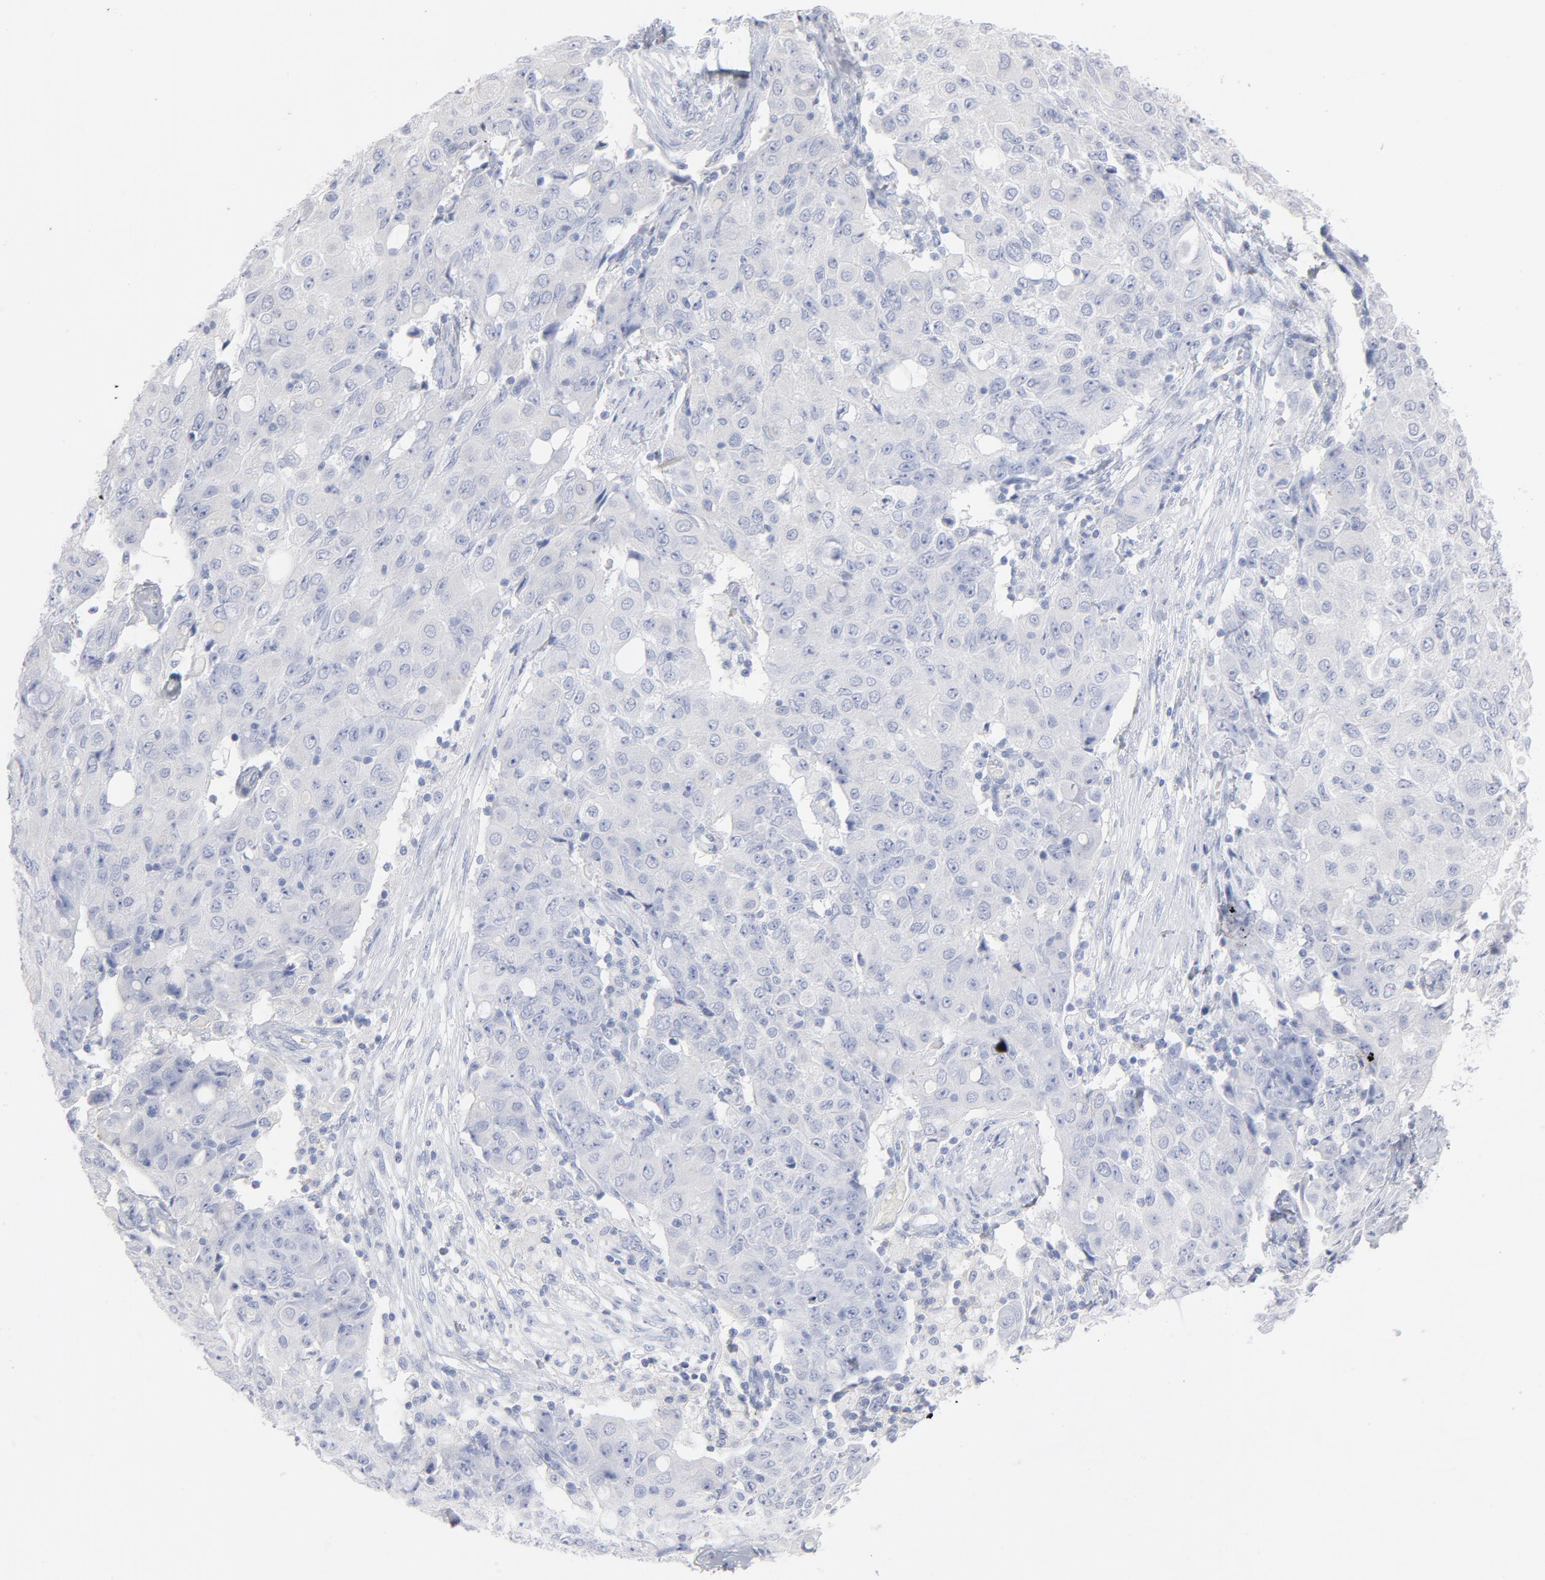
{"staining": {"intensity": "negative", "quantity": "none", "location": "none"}, "tissue": "ovarian cancer", "cell_type": "Tumor cells", "image_type": "cancer", "snomed": [{"axis": "morphology", "description": "Carcinoma, endometroid"}, {"axis": "topography", "description": "Ovary"}], "caption": "An immunohistochemistry histopathology image of ovarian cancer (endometroid carcinoma) is shown. There is no staining in tumor cells of ovarian cancer (endometroid carcinoma).", "gene": "P2RY8", "patient": {"sex": "female", "age": 42}}